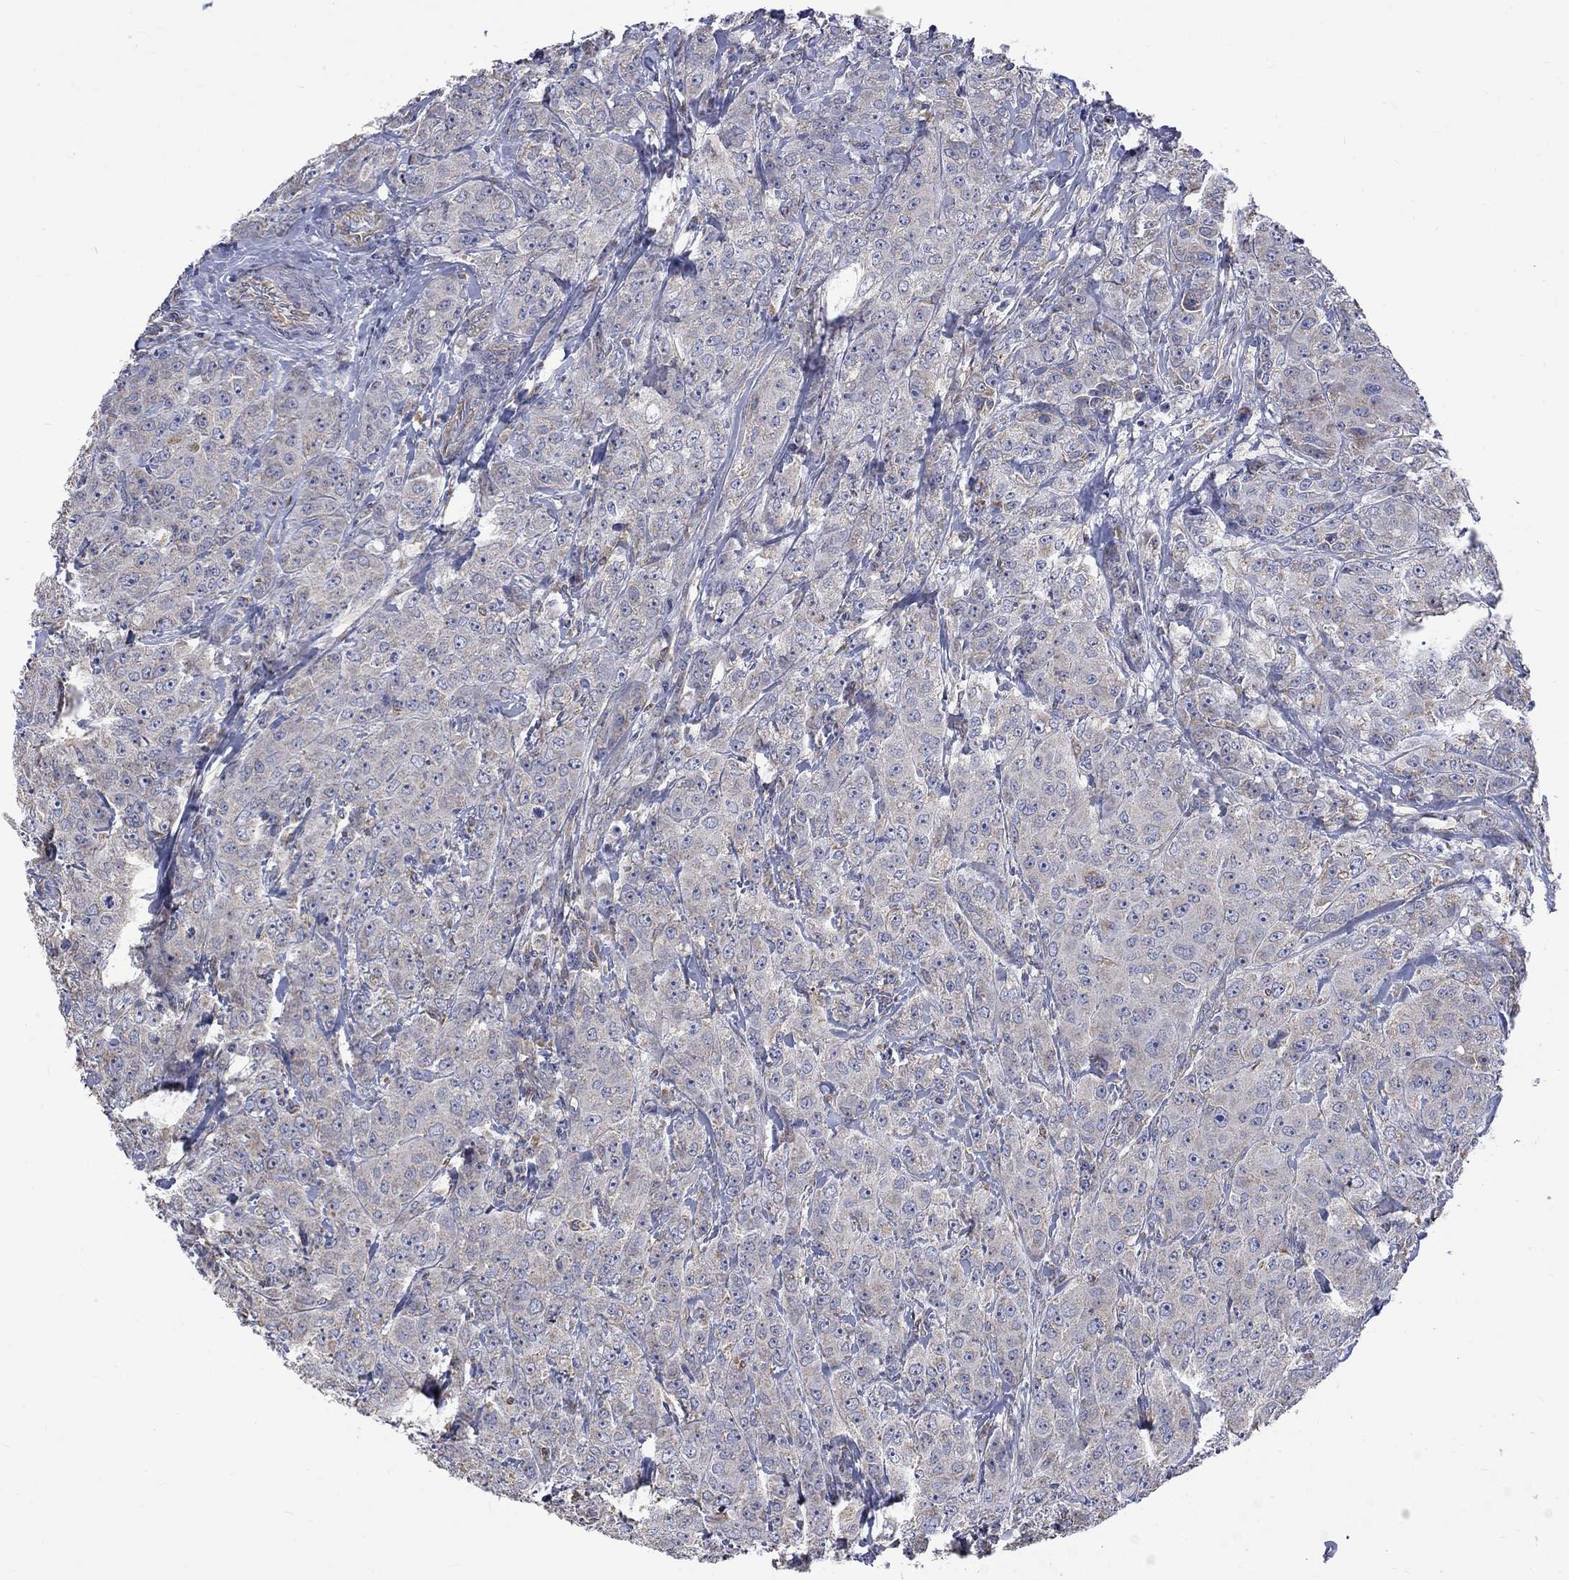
{"staining": {"intensity": "weak", "quantity": "<25%", "location": "cytoplasmic/membranous"}, "tissue": "breast cancer", "cell_type": "Tumor cells", "image_type": "cancer", "snomed": [{"axis": "morphology", "description": "Duct carcinoma"}, {"axis": "topography", "description": "Breast"}], "caption": "The photomicrograph shows no staining of tumor cells in breast infiltrating ductal carcinoma.", "gene": "CAMKK2", "patient": {"sex": "female", "age": 43}}